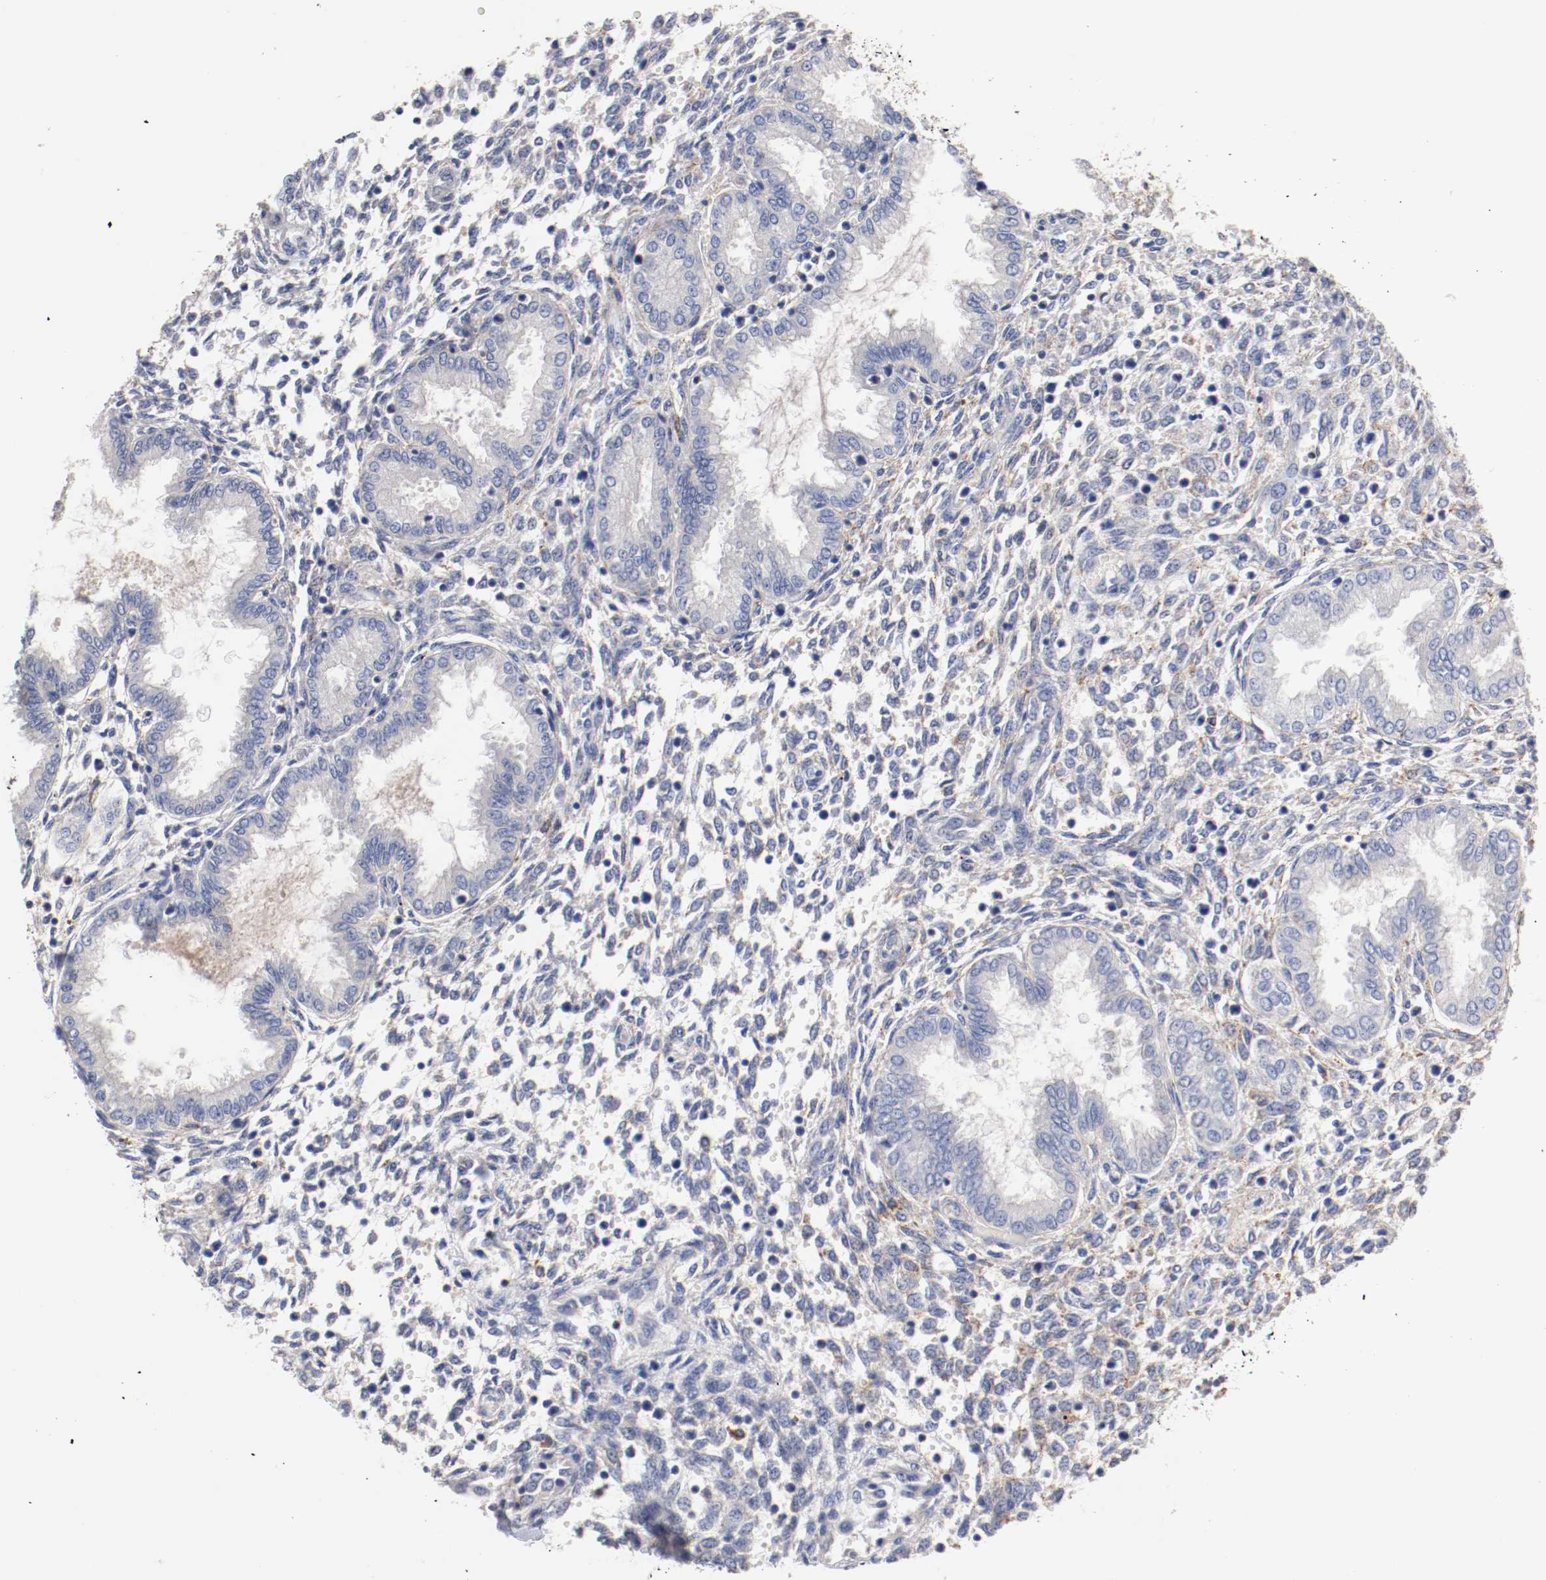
{"staining": {"intensity": "negative", "quantity": "none", "location": "none"}, "tissue": "endometrium", "cell_type": "Cells in endometrial stroma", "image_type": "normal", "snomed": [{"axis": "morphology", "description": "Normal tissue, NOS"}, {"axis": "topography", "description": "Endometrium"}], "caption": "This is a histopathology image of immunohistochemistry staining of normal endometrium, which shows no expression in cells in endometrial stroma. The staining is performed using DAB (3,3'-diaminobenzidine) brown chromogen with nuclei counter-stained in using hematoxylin.", "gene": "SEMA5A", "patient": {"sex": "female", "age": 33}}